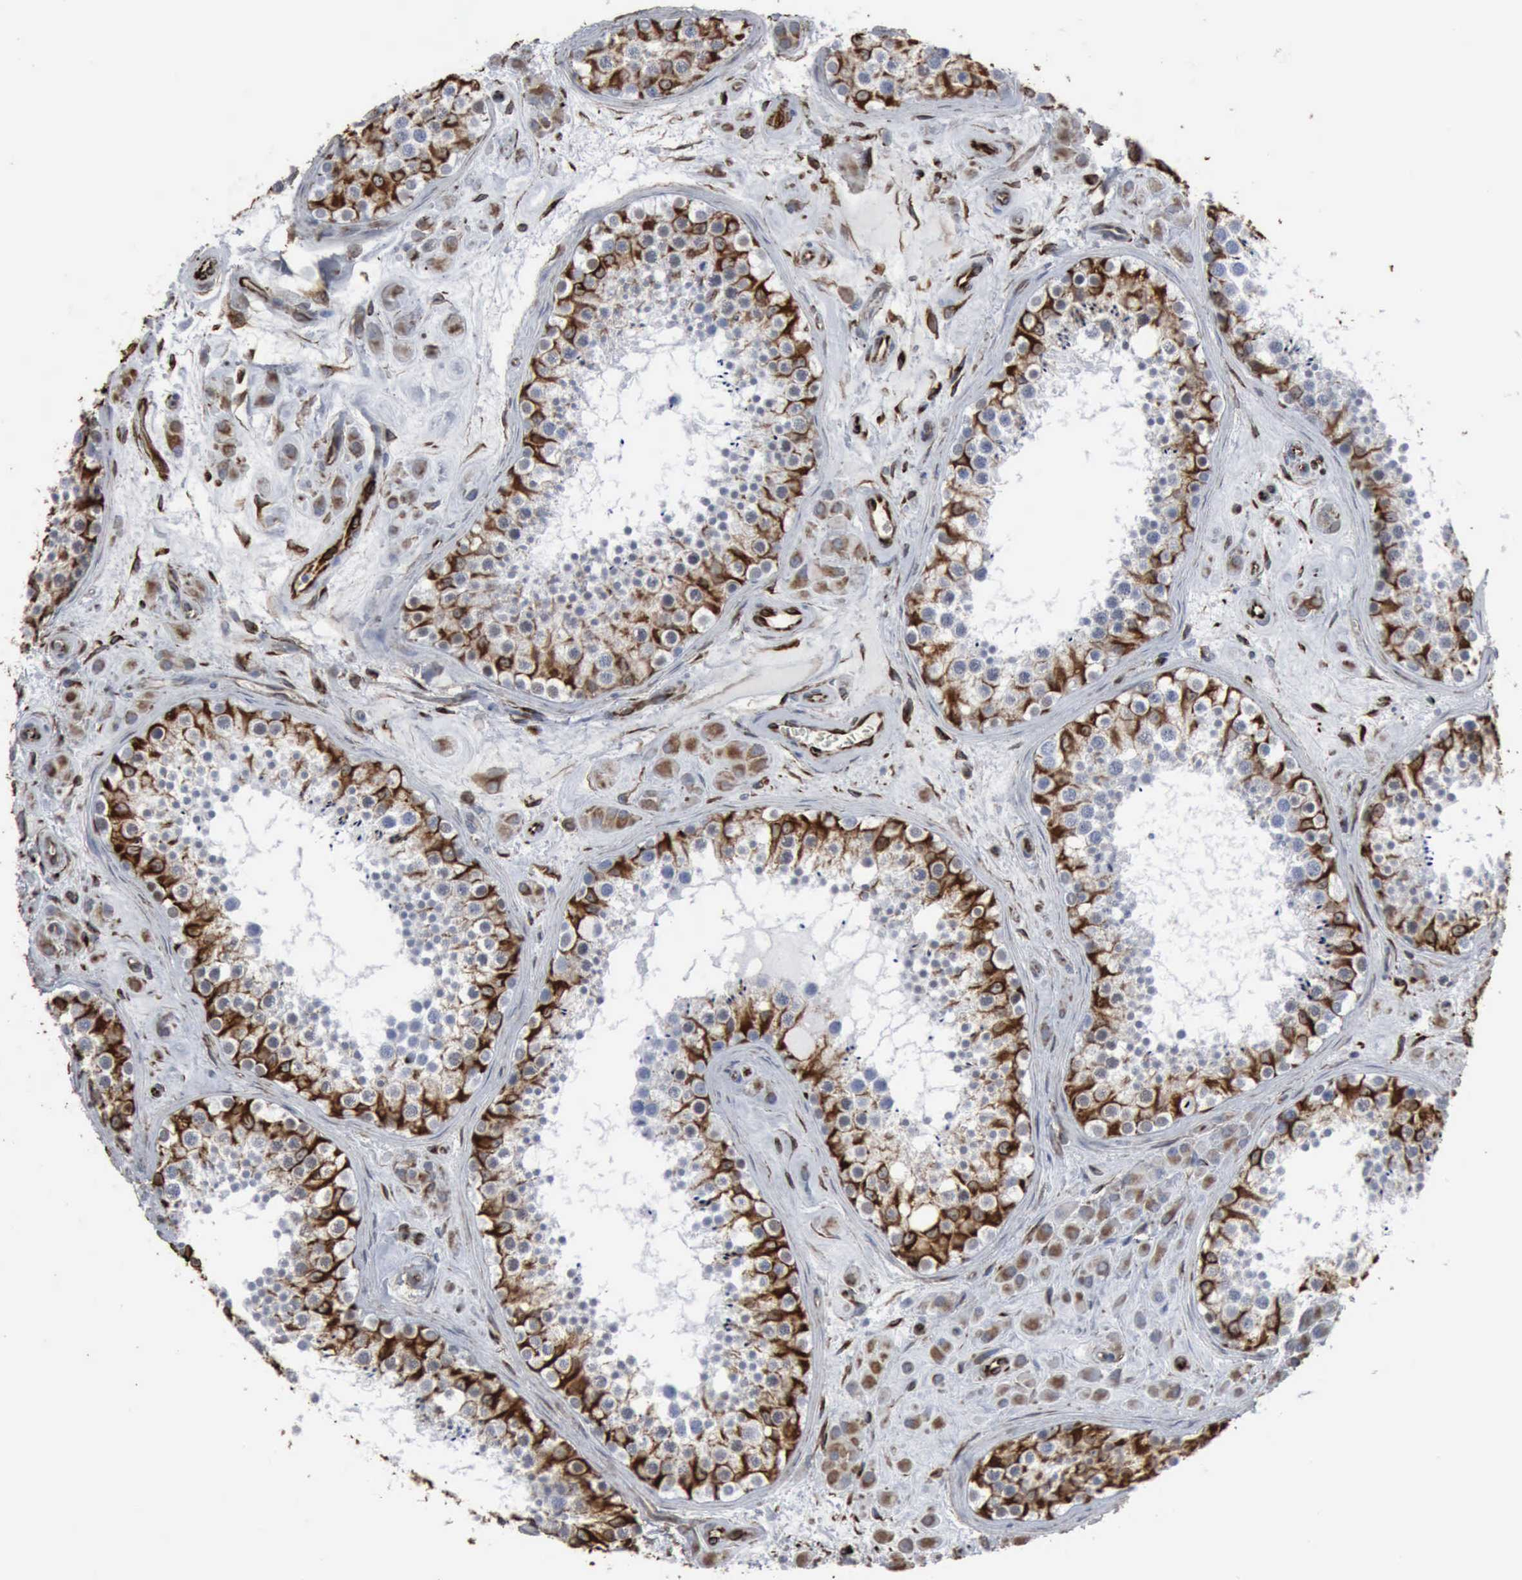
{"staining": {"intensity": "strong", "quantity": "25%-75%", "location": "cytoplasmic/membranous"}, "tissue": "testis", "cell_type": "Cells in seminiferous ducts", "image_type": "normal", "snomed": [{"axis": "morphology", "description": "Normal tissue, NOS"}, {"axis": "topography", "description": "Testis"}], "caption": "The image demonstrates staining of unremarkable testis, revealing strong cytoplasmic/membranous protein positivity (brown color) within cells in seminiferous ducts. Immunohistochemistry stains the protein in brown and the nuclei are stained blue.", "gene": "CCNE1", "patient": {"sex": "male", "age": 38}}